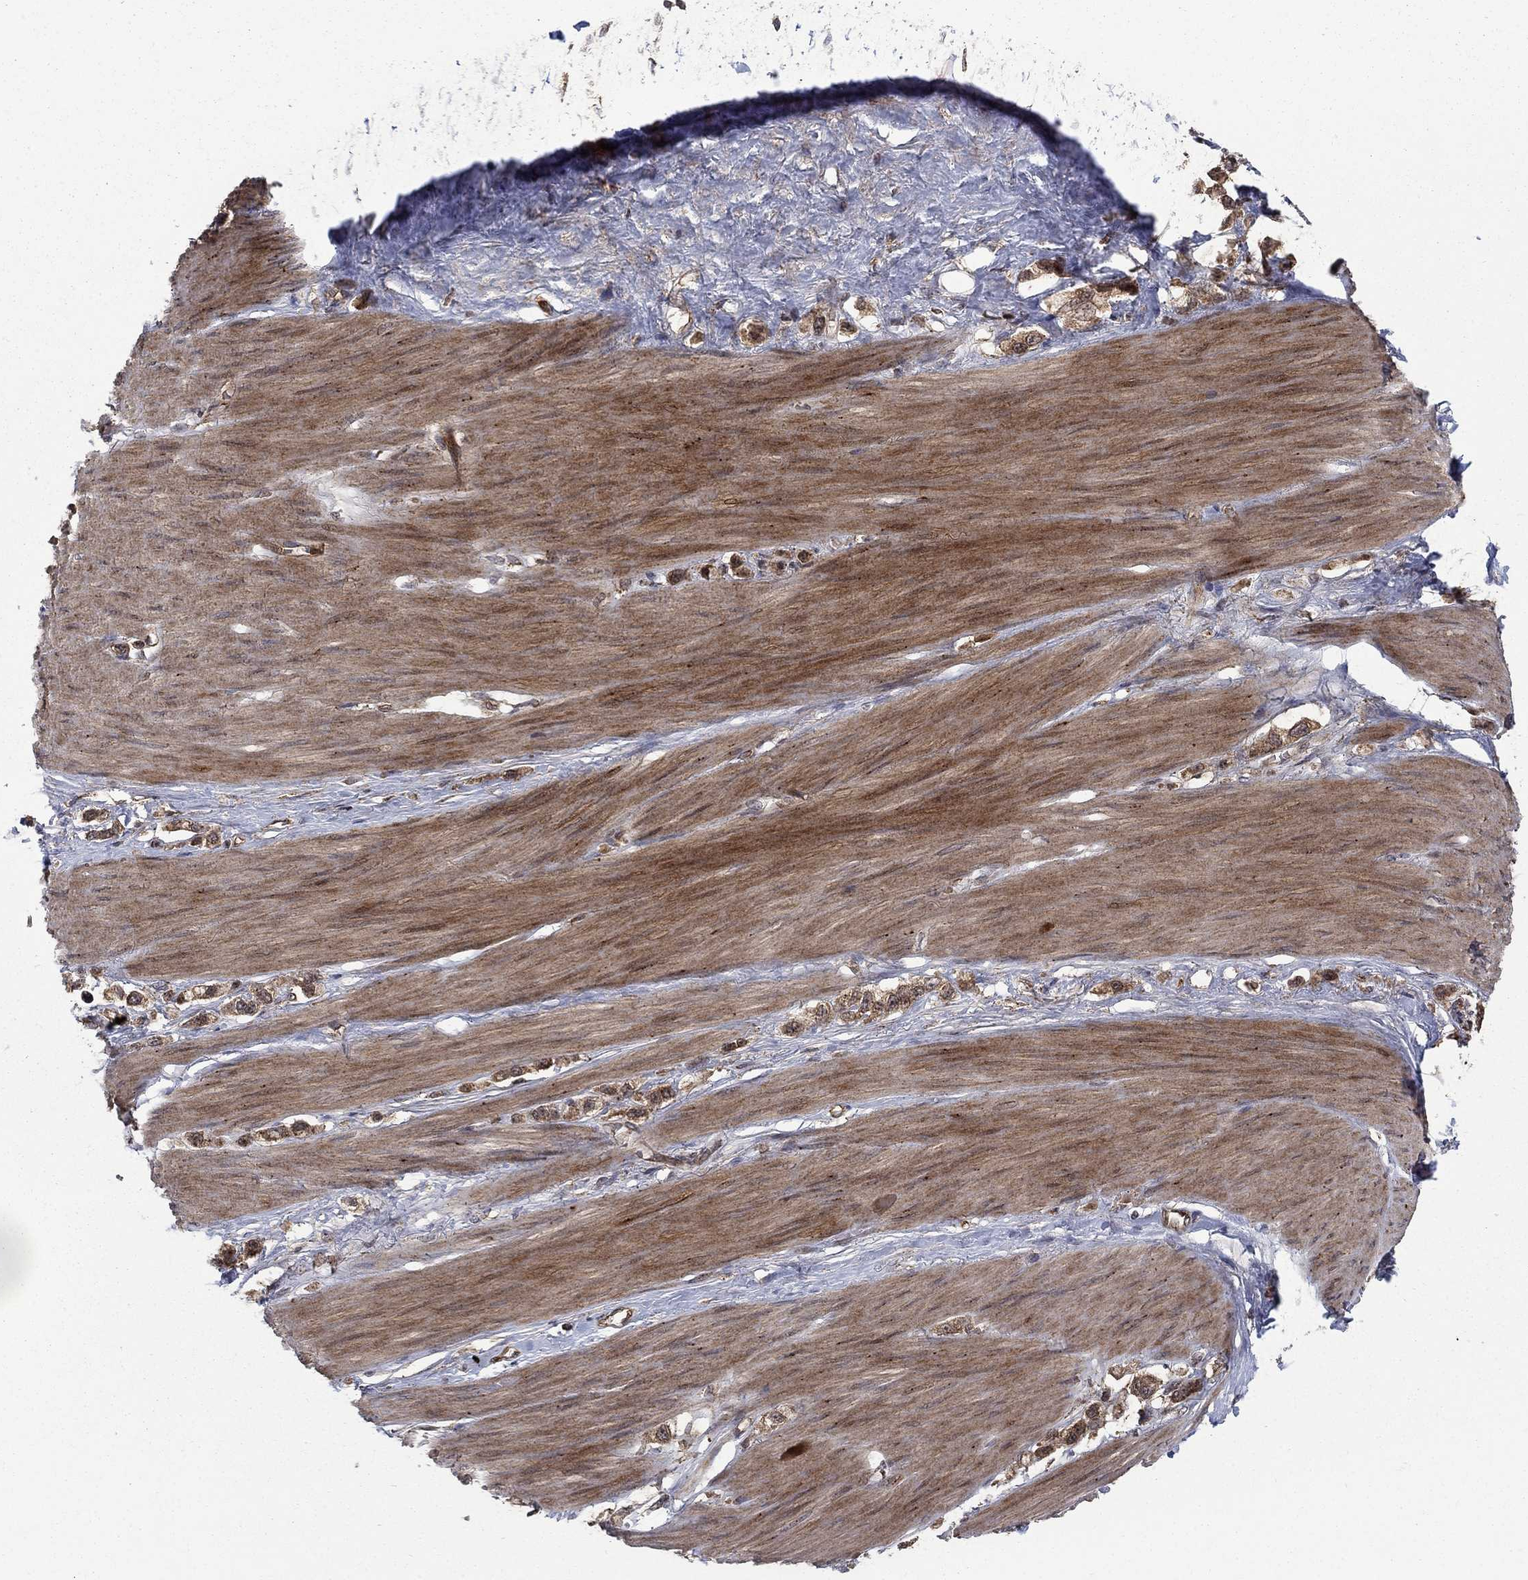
{"staining": {"intensity": "moderate", "quantity": ">75%", "location": "cytoplasmic/membranous"}, "tissue": "stomach cancer", "cell_type": "Tumor cells", "image_type": "cancer", "snomed": [{"axis": "morphology", "description": "Normal tissue, NOS"}, {"axis": "morphology", "description": "Adenocarcinoma, NOS"}, {"axis": "morphology", "description": "Adenocarcinoma, High grade"}, {"axis": "topography", "description": "Stomach, upper"}, {"axis": "topography", "description": "Stomach"}], "caption": "A brown stain labels moderate cytoplasmic/membranous expression of a protein in human adenocarcinoma (stomach) tumor cells. The protein of interest is stained brown, and the nuclei are stained in blue (DAB (3,3'-diaminobenzidine) IHC with brightfield microscopy, high magnification).", "gene": "IFI35", "patient": {"sex": "female", "age": 65}}